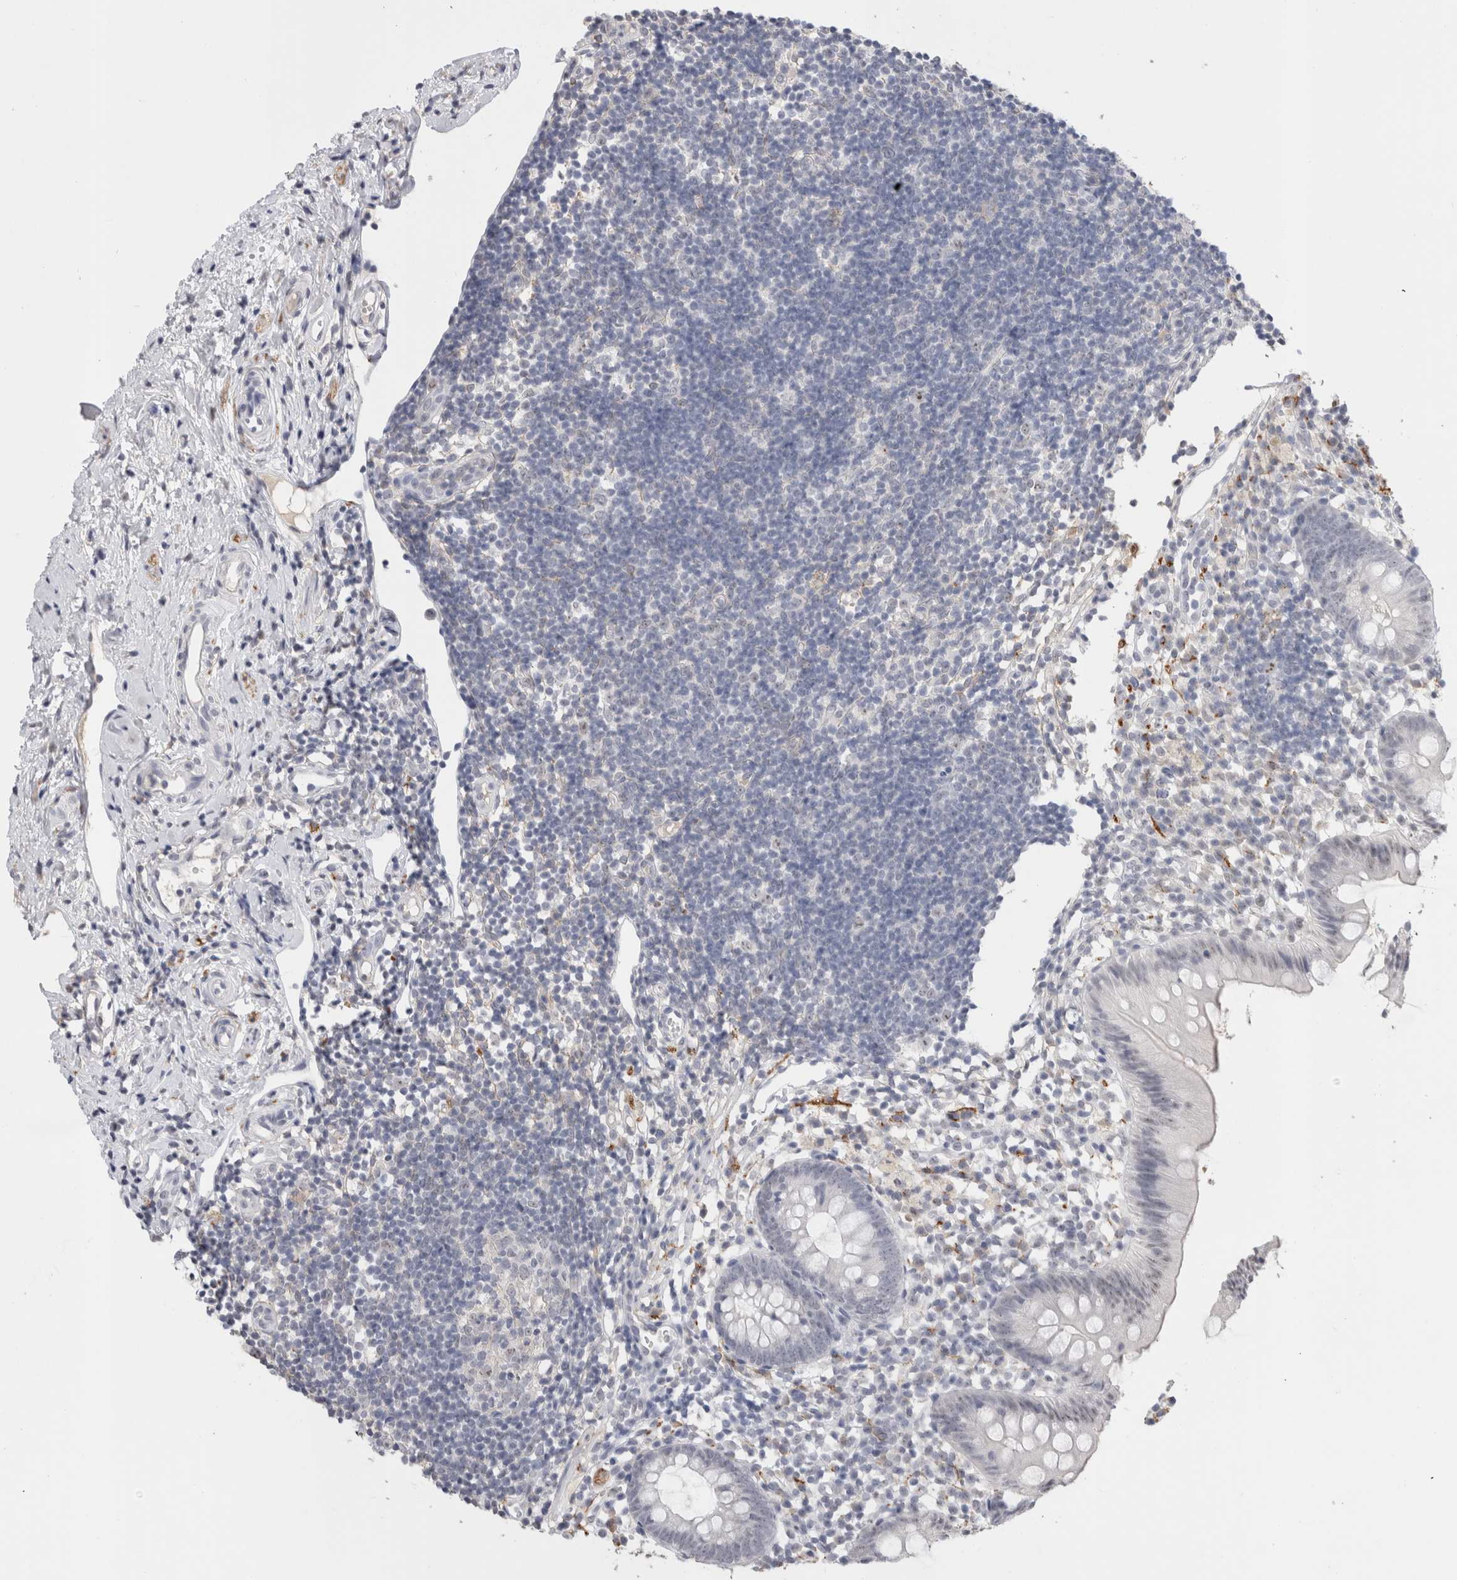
{"staining": {"intensity": "negative", "quantity": "none", "location": "none"}, "tissue": "appendix", "cell_type": "Glandular cells", "image_type": "normal", "snomed": [{"axis": "morphology", "description": "Normal tissue, NOS"}, {"axis": "topography", "description": "Appendix"}], "caption": "IHC histopathology image of unremarkable human appendix stained for a protein (brown), which shows no staining in glandular cells. (Brightfield microscopy of DAB (3,3'-diaminobenzidine) IHC at high magnification).", "gene": "CADM3", "patient": {"sex": "female", "age": 20}}